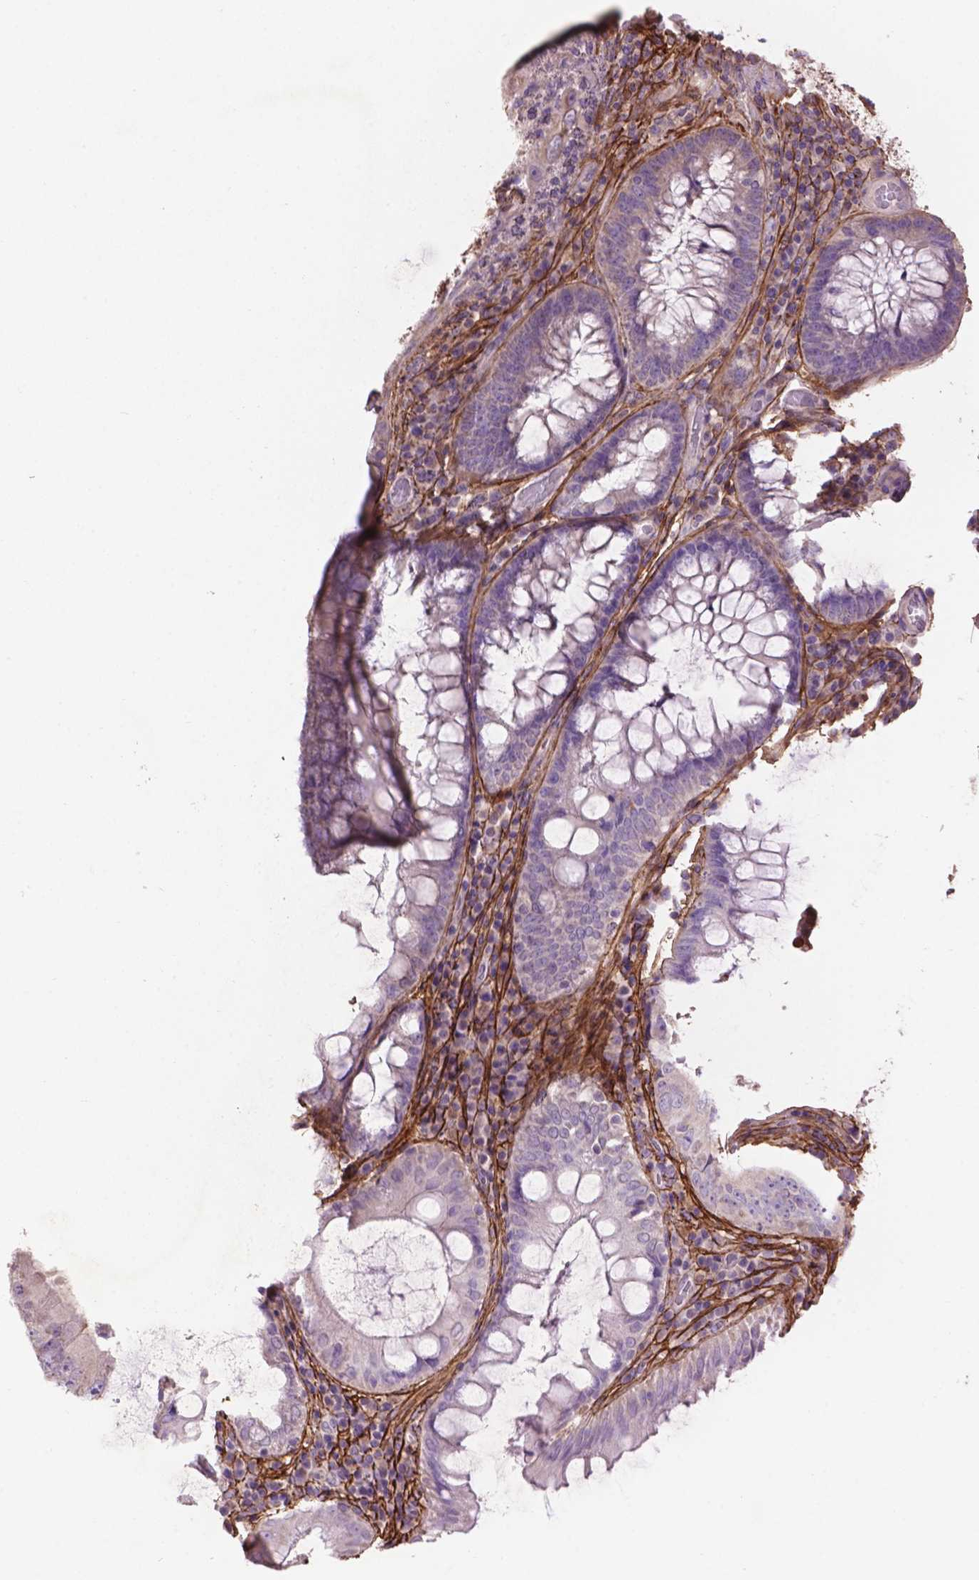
{"staining": {"intensity": "negative", "quantity": "none", "location": "none"}, "tissue": "colorectal cancer", "cell_type": "Tumor cells", "image_type": "cancer", "snomed": [{"axis": "morphology", "description": "Adenocarcinoma, NOS"}, {"axis": "topography", "description": "Colon"}], "caption": "Immunohistochemical staining of adenocarcinoma (colorectal) shows no significant positivity in tumor cells.", "gene": "LRRC3C", "patient": {"sex": "female", "age": 86}}